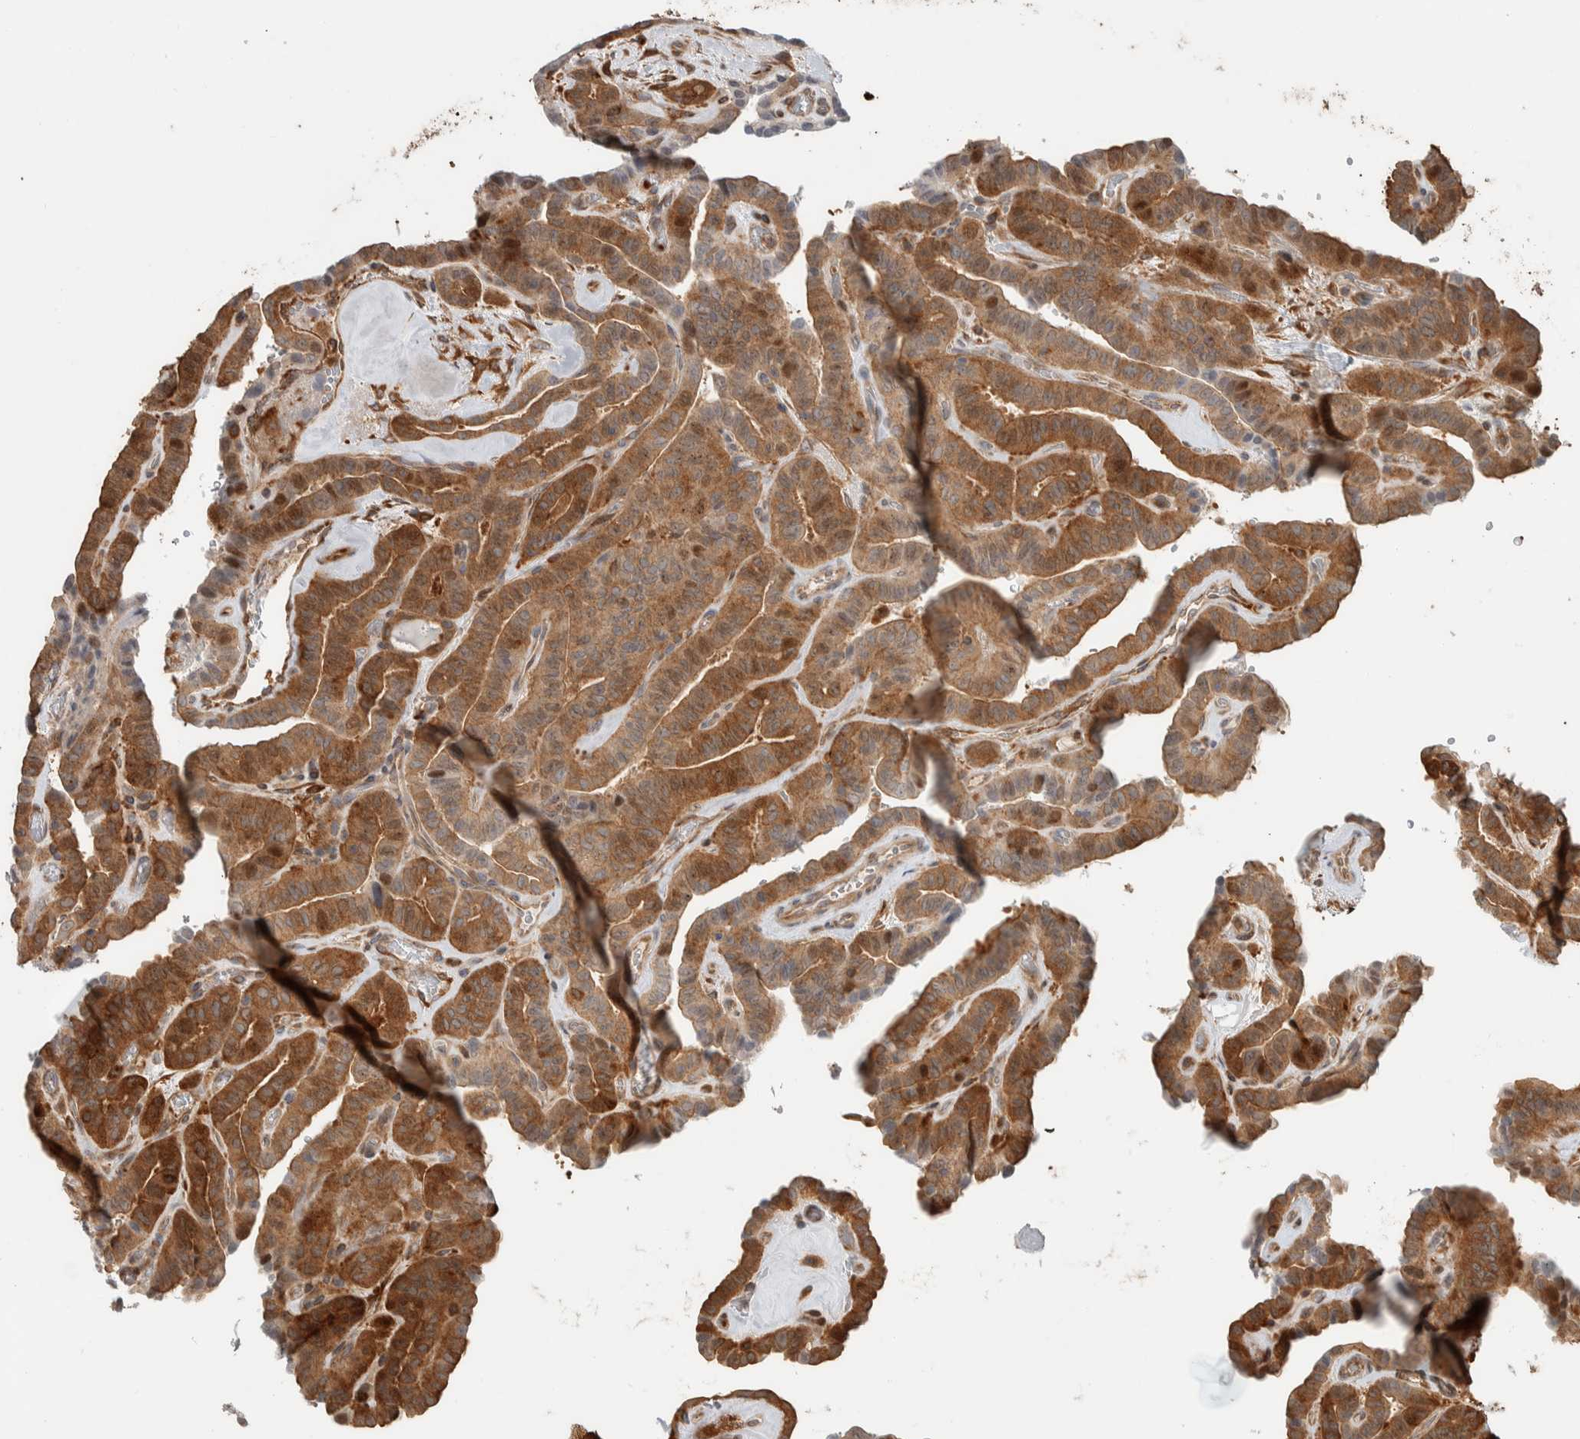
{"staining": {"intensity": "moderate", "quantity": ">75%", "location": "cytoplasmic/membranous"}, "tissue": "thyroid cancer", "cell_type": "Tumor cells", "image_type": "cancer", "snomed": [{"axis": "morphology", "description": "Papillary adenocarcinoma, NOS"}, {"axis": "topography", "description": "Thyroid gland"}], "caption": "Brown immunohistochemical staining in human thyroid cancer (papillary adenocarcinoma) exhibits moderate cytoplasmic/membranous positivity in approximately >75% of tumor cells.", "gene": "CNTROB", "patient": {"sex": "male", "age": 77}}